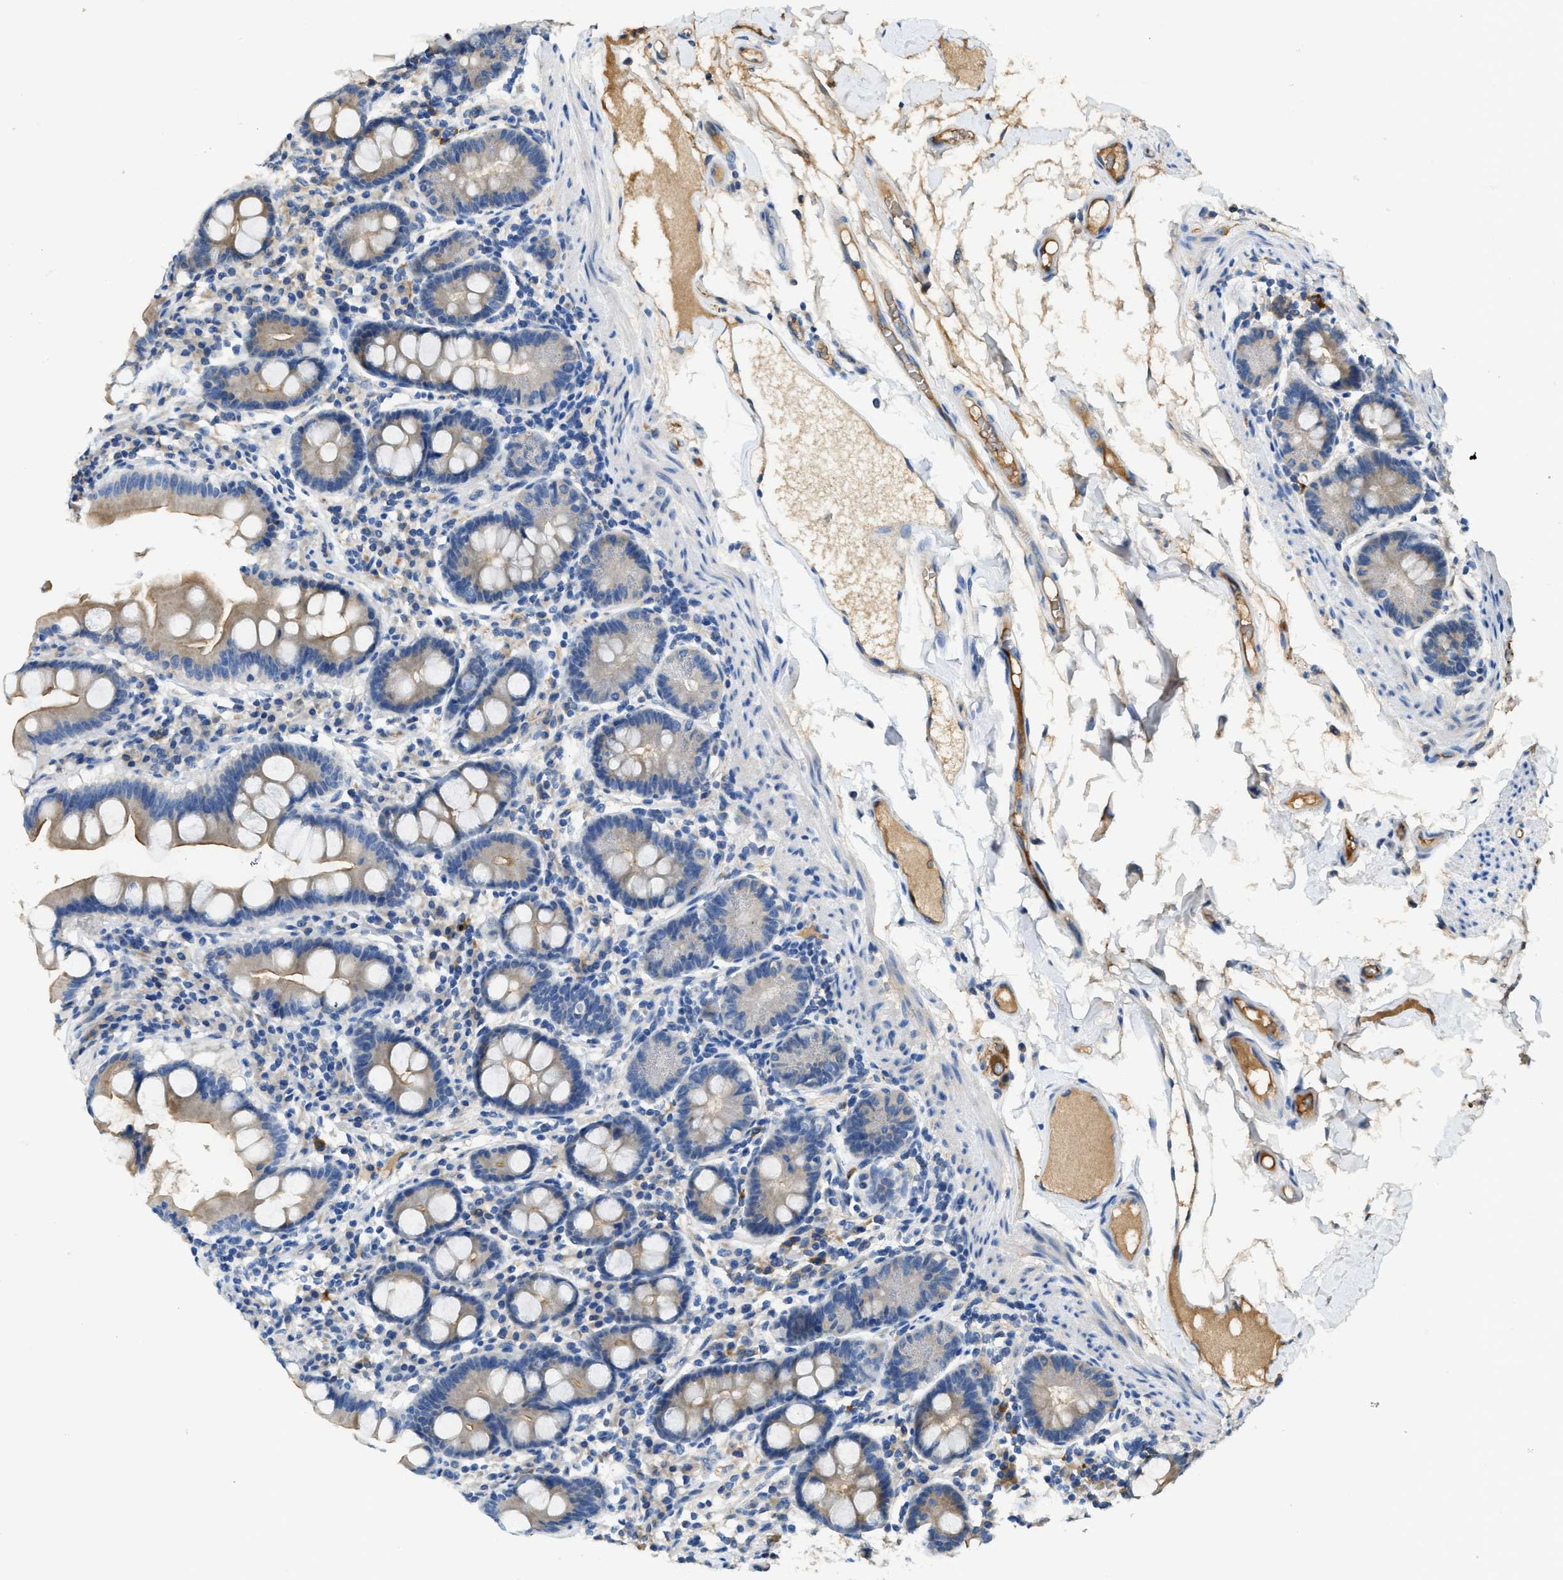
{"staining": {"intensity": "moderate", "quantity": "25%-75%", "location": "cytoplasmic/membranous"}, "tissue": "duodenum", "cell_type": "Glandular cells", "image_type": "normal", "snomed": [{"axis": "morphology", "description": "Normal tissue, NOS"}, {"axis": "topography", "description": "Duodenum"}], "caption": "About 25%-75% of glandular cells in unremarkable duodenum display moderate cytoplasmic/membranous protein expression as visualized by brown immunohistochemical staining.", "gene": "RIPK2", "patient": {"sex": "male", "age": 50}}